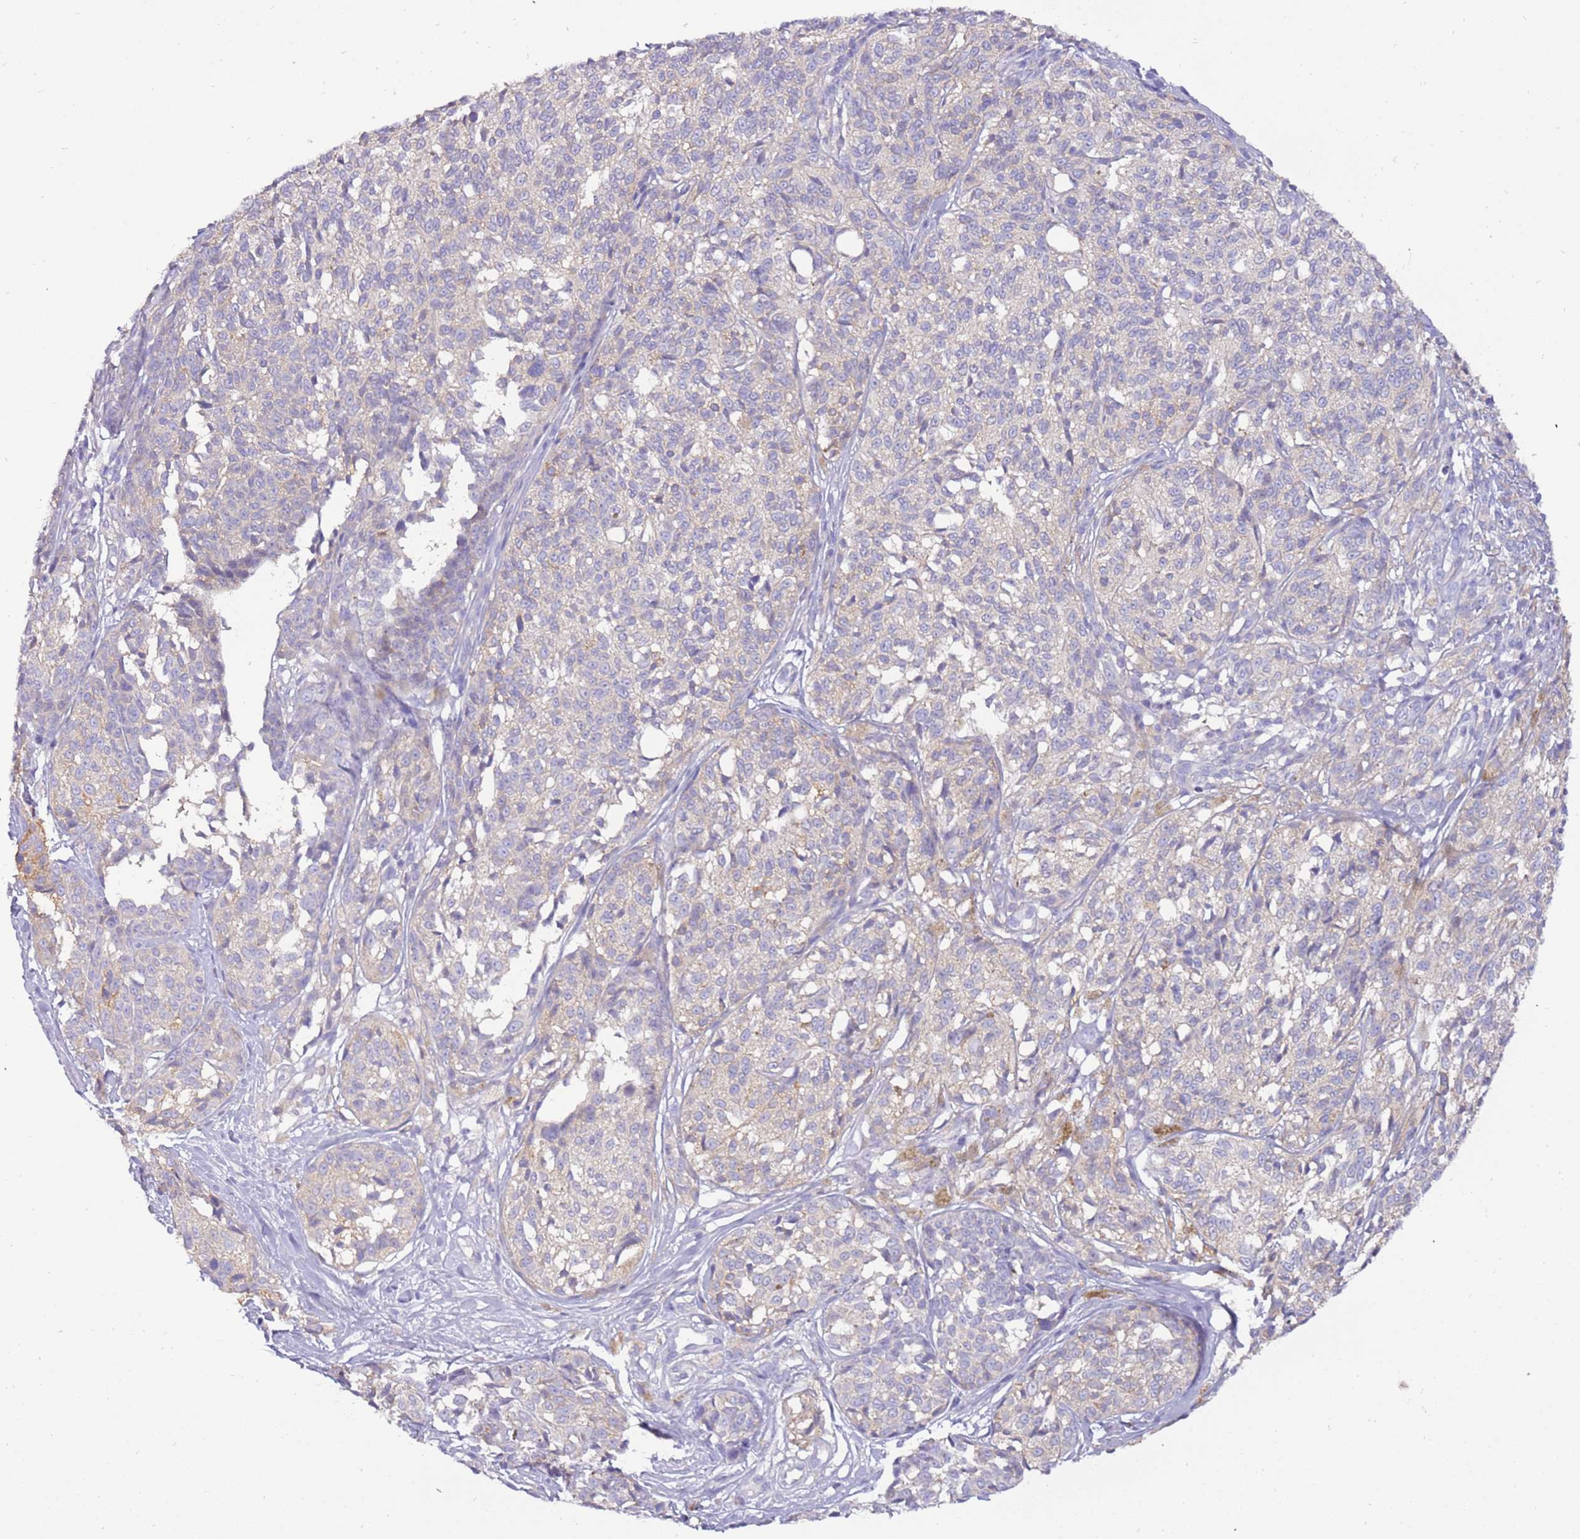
{"staining": {"intensity": "negative", "quantity": "none", "location": "none"}, "tissue": "melanoma", "cell_type": "Tumor cells", "image_type": "cancer", "snomed": [{"axis": "morphology", "description": "Malignant melanoma, NOS"}, {"axis": "topography", "description": "Skin of upper extremity"}], "caption": "A histopathology image of human malignant melanoma is negative for staining in tumor cells. (DAB immunohistochemistry (IHC), high magnification).", "gene": "STIP1", "patient": {"sex": "male", "age": 40}}